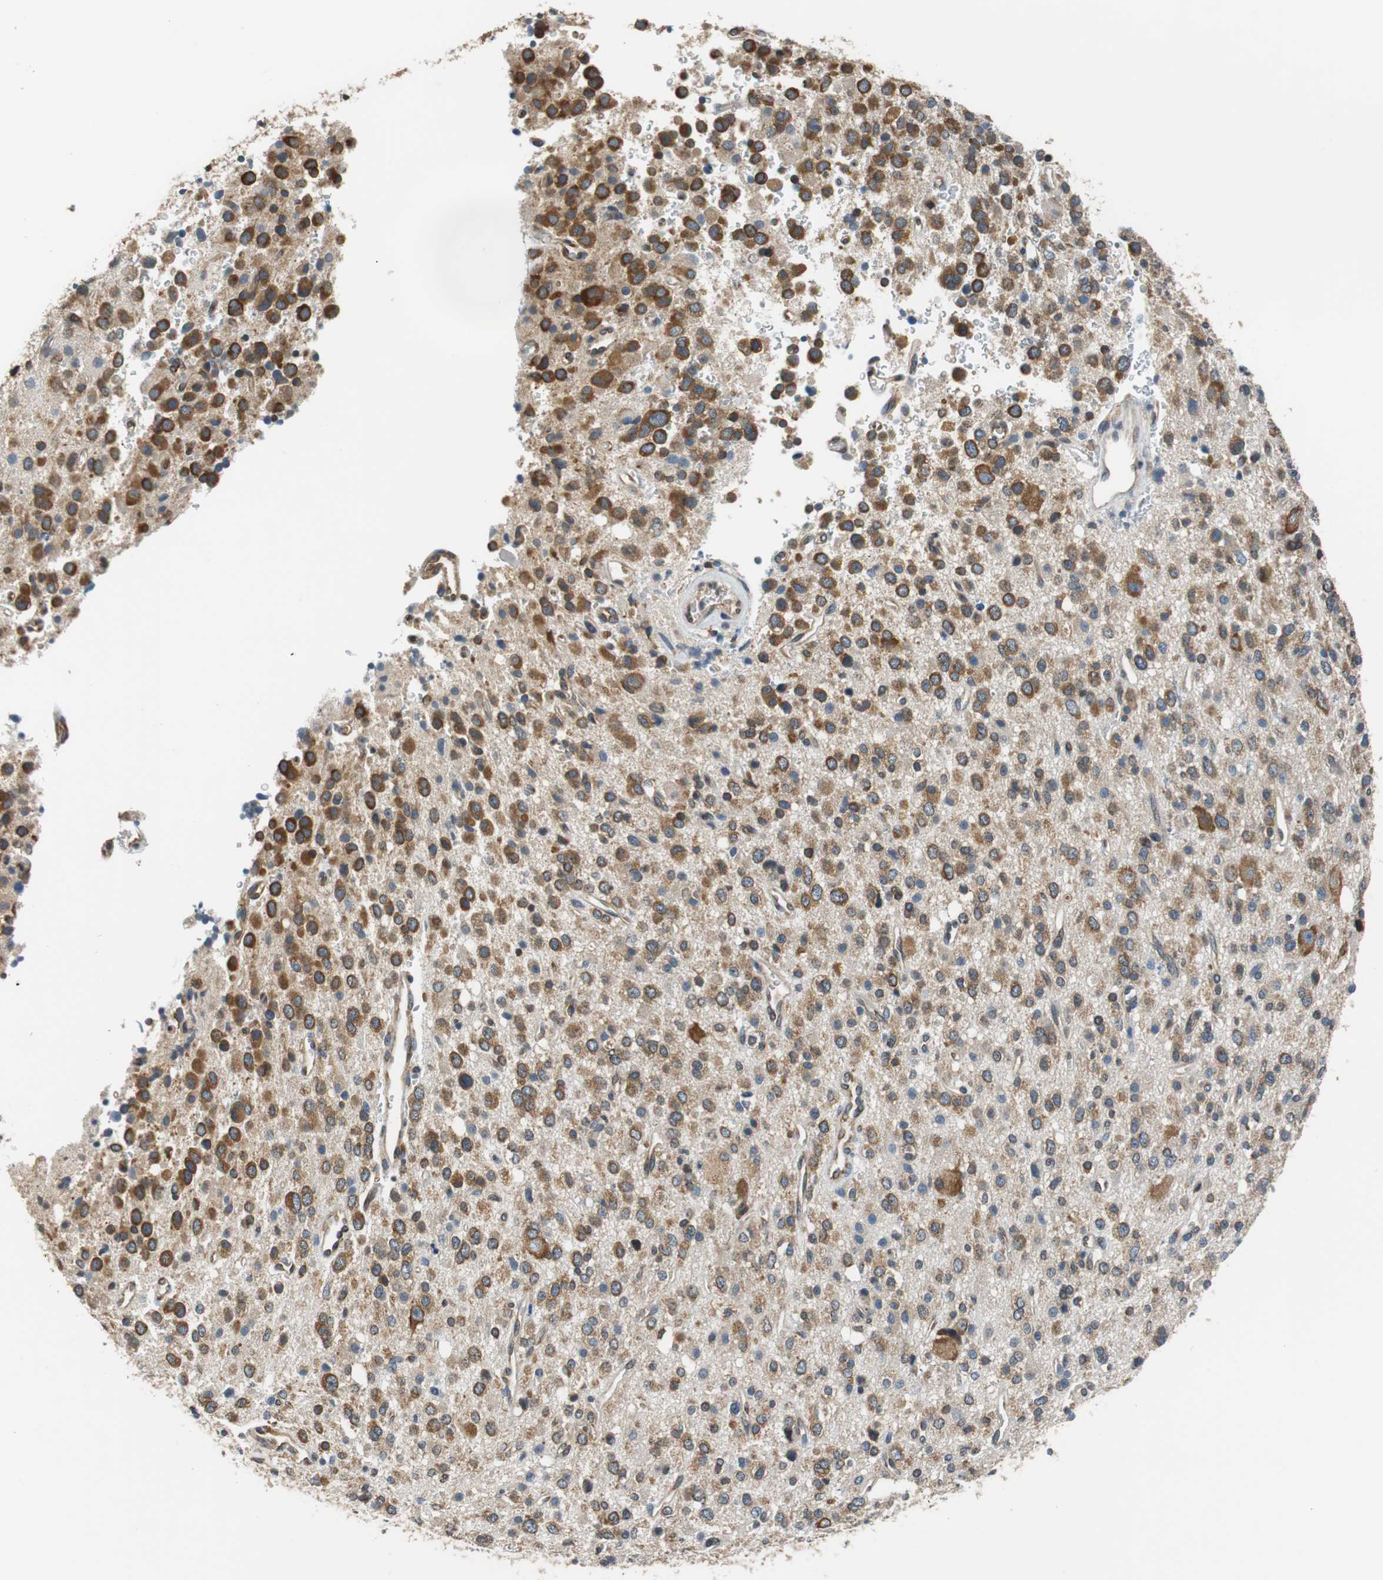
{"staining": {"intensity": "moderate", "quantity": ">75%", "location": "cytoplasmic/membranous"}, "tissue": "glioma", "cell_type": "Tumor cells", "image_type": "cancer", "snomed": [{"axis": "morphology", "description": "Glioma, malignant, High grade"}, {"axis": "topography", "description": "Brain"}], "caption": "High-magnification brightfield microscopy of glioma stained with DAB (3,3'-diaminobenzidine) (brown) and counterstained with hematoxylin (blue). tumor cells exhibit moderate cytoplasmic/membranous staining is appreciated in approximately>75% of cells. The staining was performed using DAB, with brown indicating positive protein expression. Nuclei are stained blue with hematoxylin.", "gene": "CNOT3", "patient": {"sex": "male", "age": 47}}